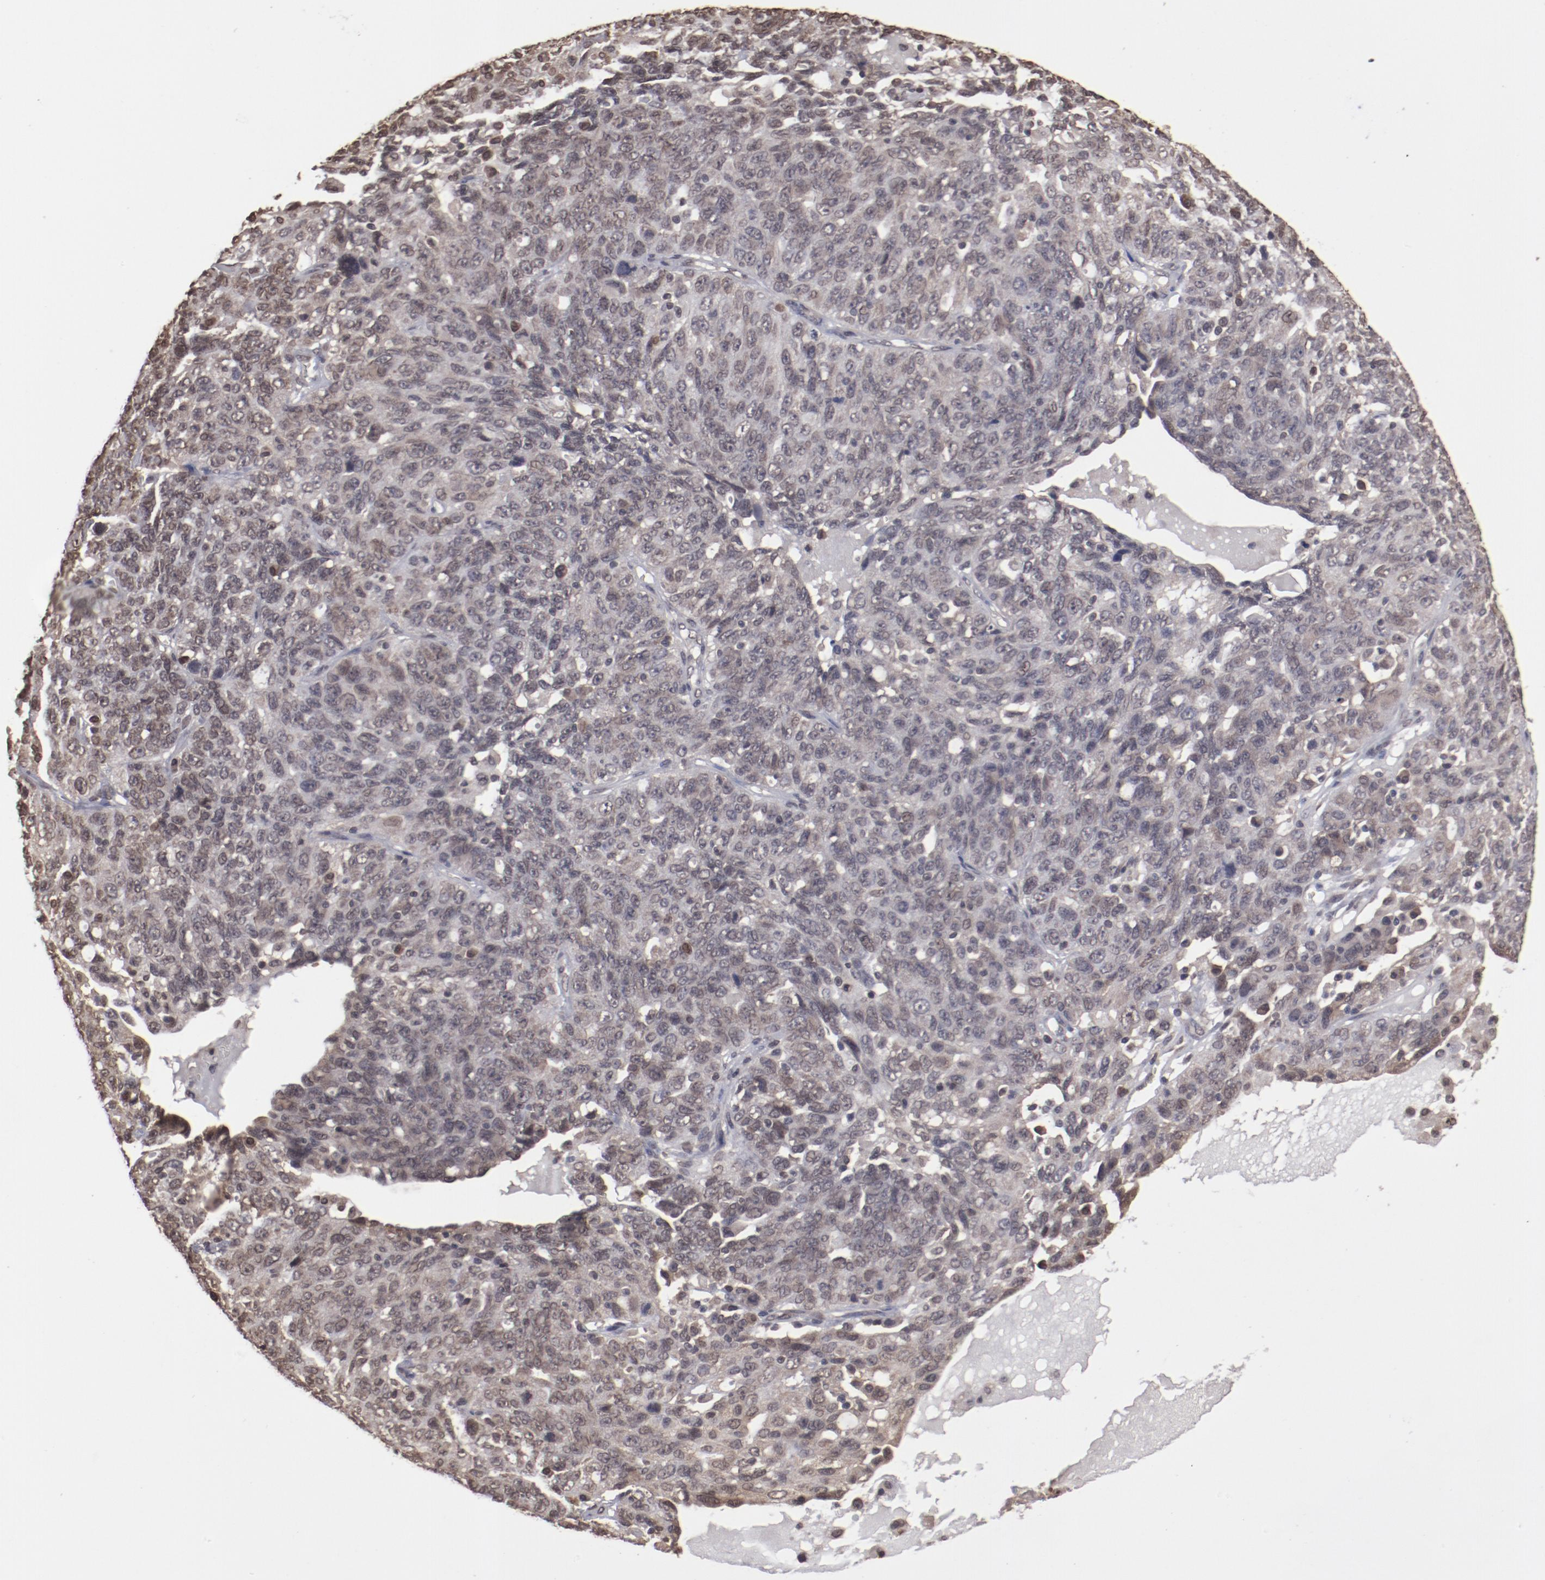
{"staining": {"intensity": "weak", "quantity": ">75%", "location": "nuclear"}, "tissue": "ovarian cancer", "cell_type": "Tumor cells", "image_type": "cancer", "snomed": [{"axis": "morphology", "description": "Cystadenocarcinoma, serous, NOS"}, {"axis": "topography", "description": "Ovary"}], "caption": "DAB immunohistochemical staining of ovarian cancer (serous cystadenocarcinoma) shows weak nuclear protein staining in approximately >75% of tumor cells.", "gene": "AKT1", "patient": {"sex": "female", "age": 71}}